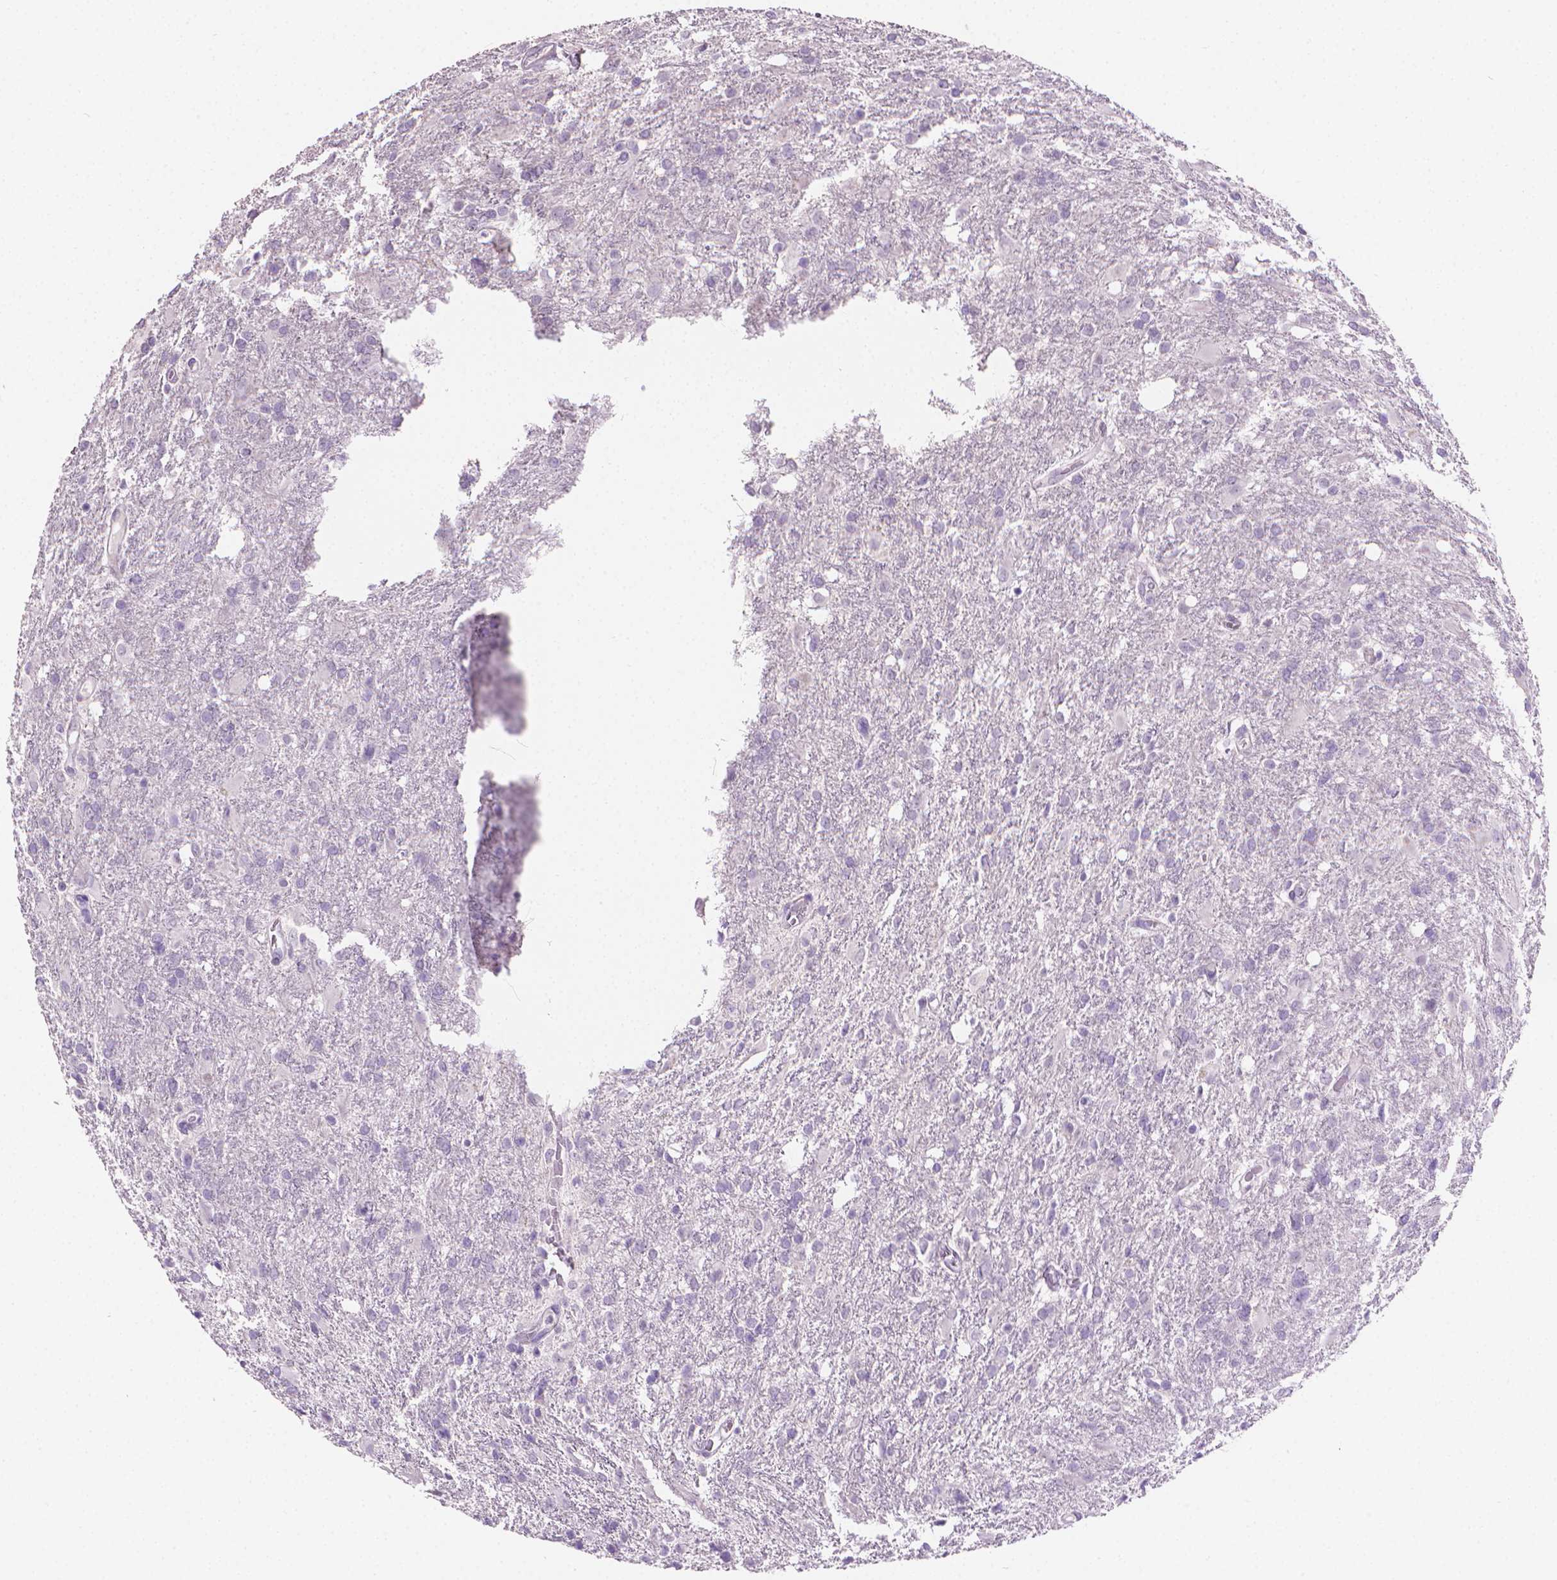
{"staining": {"intensity": "negative", "quantity": "none", "location": "none"}, "tissue": "glioma", "cell_type": "Tumor cells", "image_type": "cancer", "snomed": [{"axis": "morphology", "description": "Glioma, malignant, High grade"}, {"axis": "topography", "description": "Brain"}], "caption": "The immunohistochemistry (IHC) micrograph has no significant expression in tumor cells of high-grade glioma (malignant) tissue.", "gene": "TNNI2", "patient": {"sex": "male", "age": 68}}